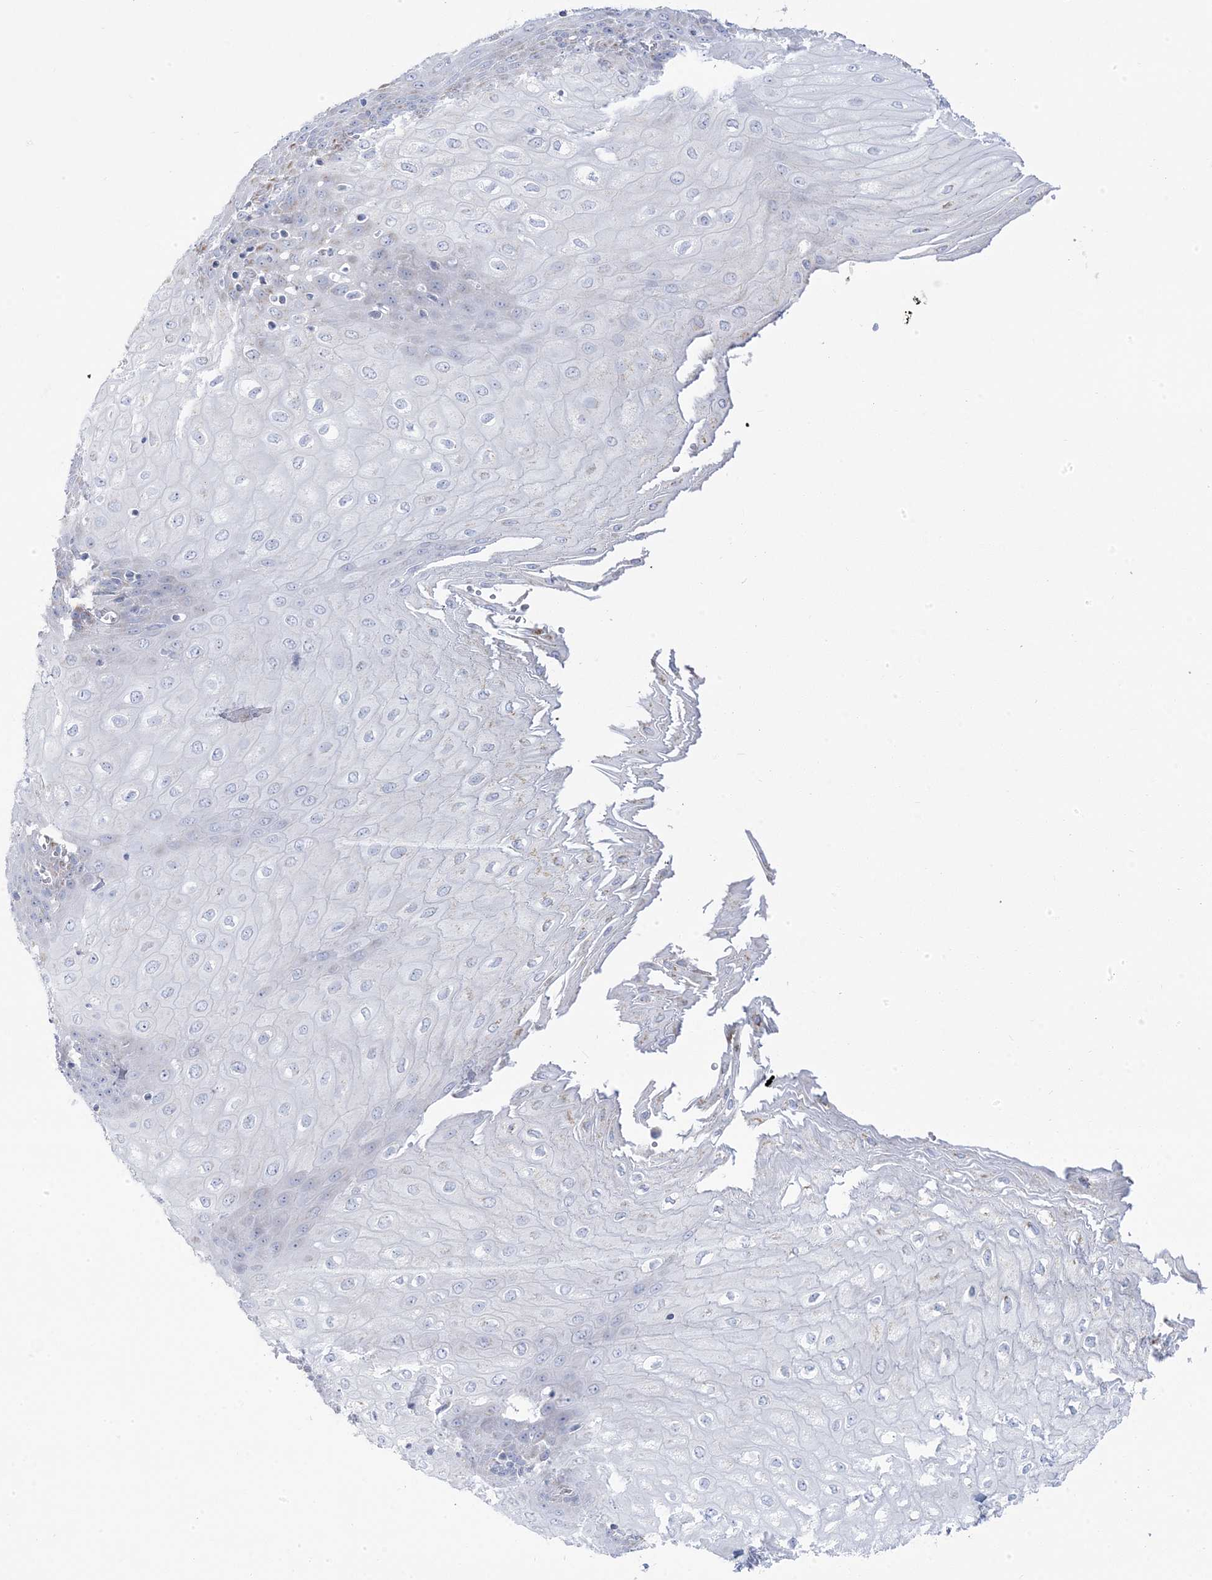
{"staining": {"intensity": "moderate", "quantity": "<25%", "location": "cytoplasmic/membranous"}, "tissue": "esophagus", "cell_type": "Squamous epithelial cells", "image_type": "normal", "snomed": [{"axis": "morphology", "description": "Normal tissue, NOS"}, {"axis": "topography", "description": "Esophagus"}], "caption": "A high-resolution histopathology image shows immunohistochemistry (IHC) staining of benign esophagus, which exhibits moderate cytoplasmic/membranous positivity in approximately <25% of squamous epithelial cells. The protein is stained brown, and the nuclei are stained in blue (DAB IHC with brightfield microscopy, high magnification).", "gene": "PCCB", "patient": {"sex": "male", "age": 60}}